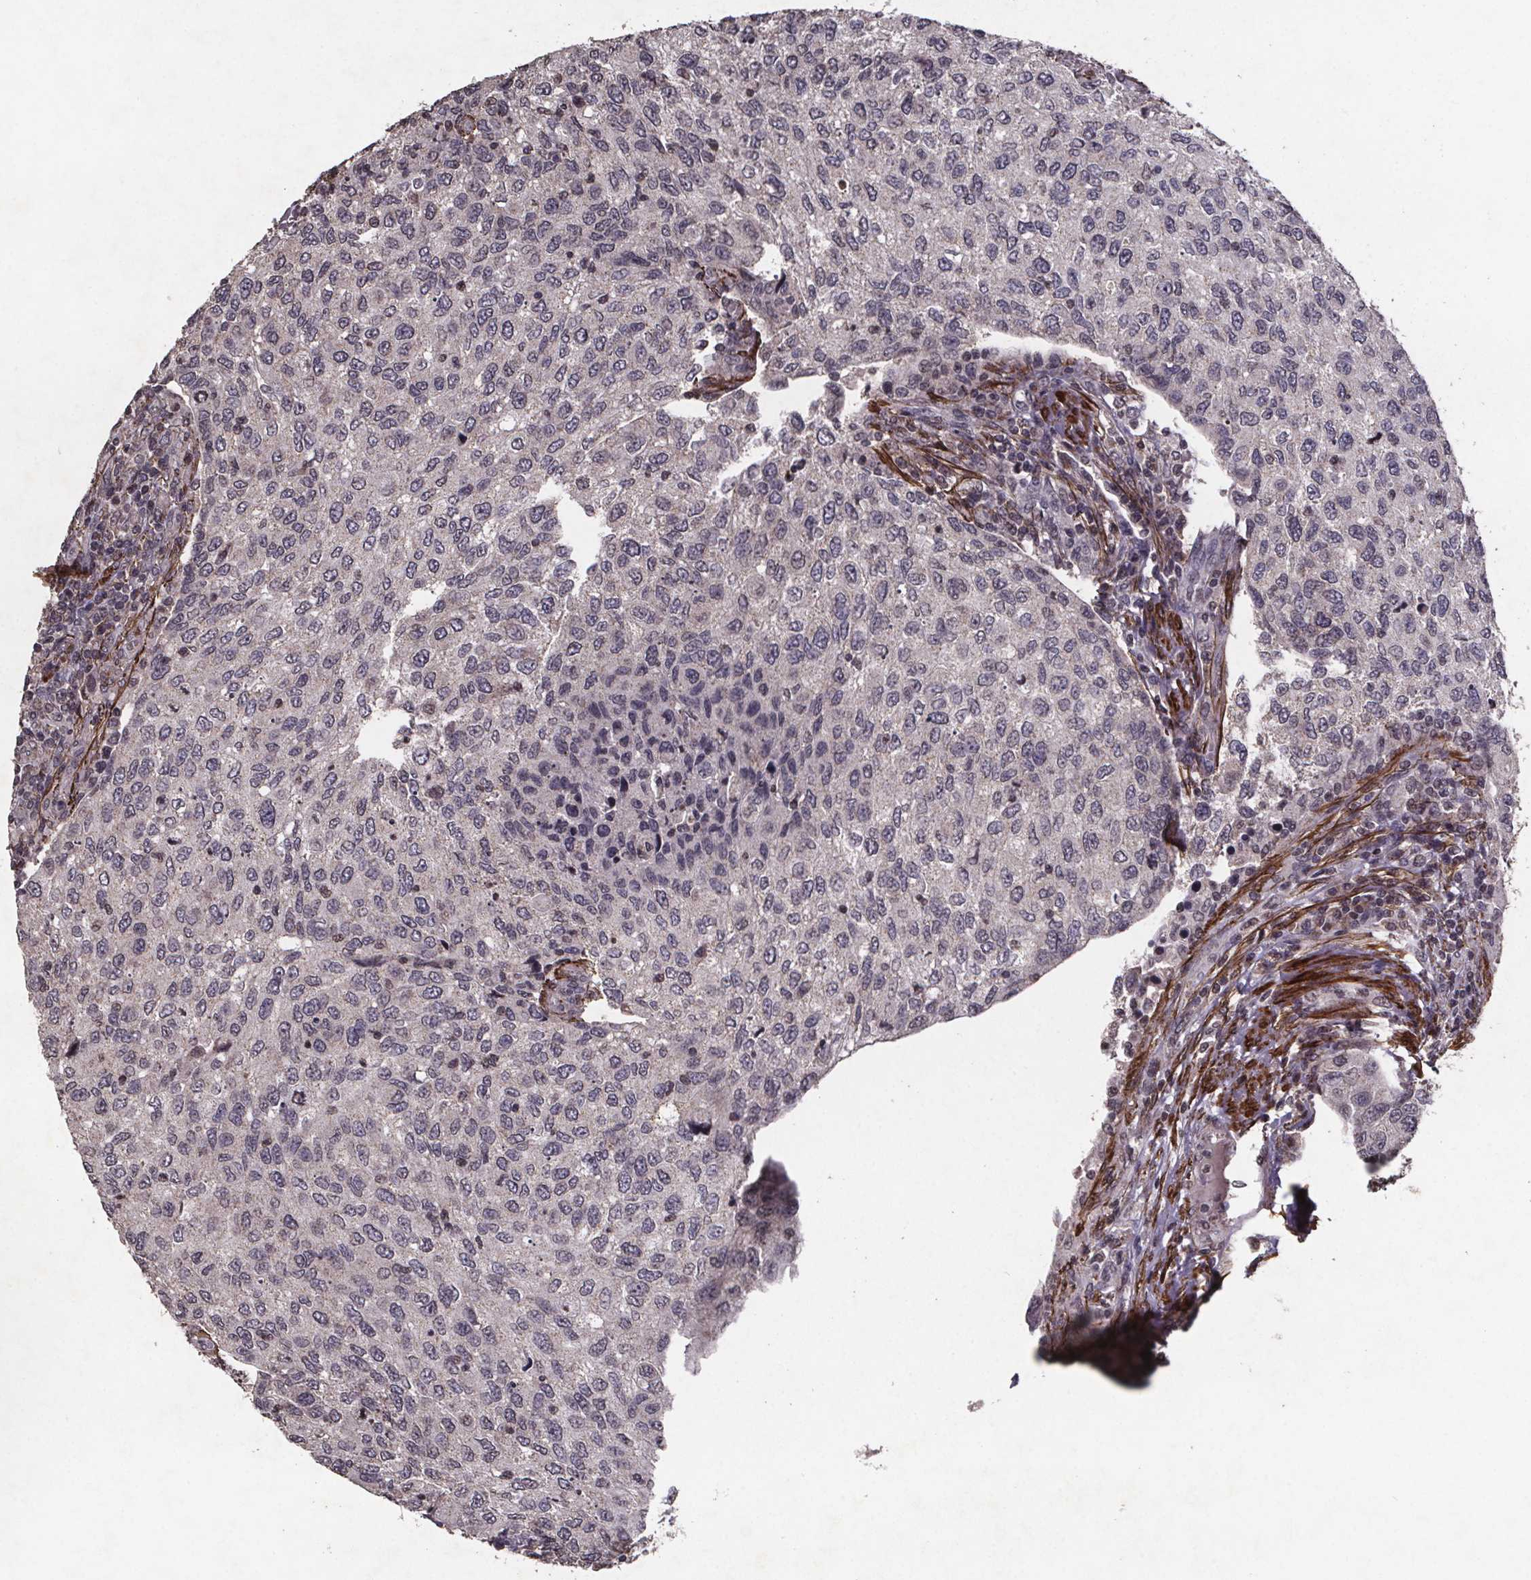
{"staining": {"intensity": "negative", "quantity": "none", "location": "none"}, "tissue": "urothelial cancer", "cell_type": "Tumor cells", "image_type": "cancer", "snomed": [{"axis": "morphology", "description": "Urothelial carcinoma, High grade"}, {"axis": "topography", "description": "Urinary bladder"}], "caption": "Immunohistochemical staining of human urothelial cancer exhibits no significant expression in tumor cells.", "gene": "PALLD", "patient": {"sex": "female", "age": 78}}